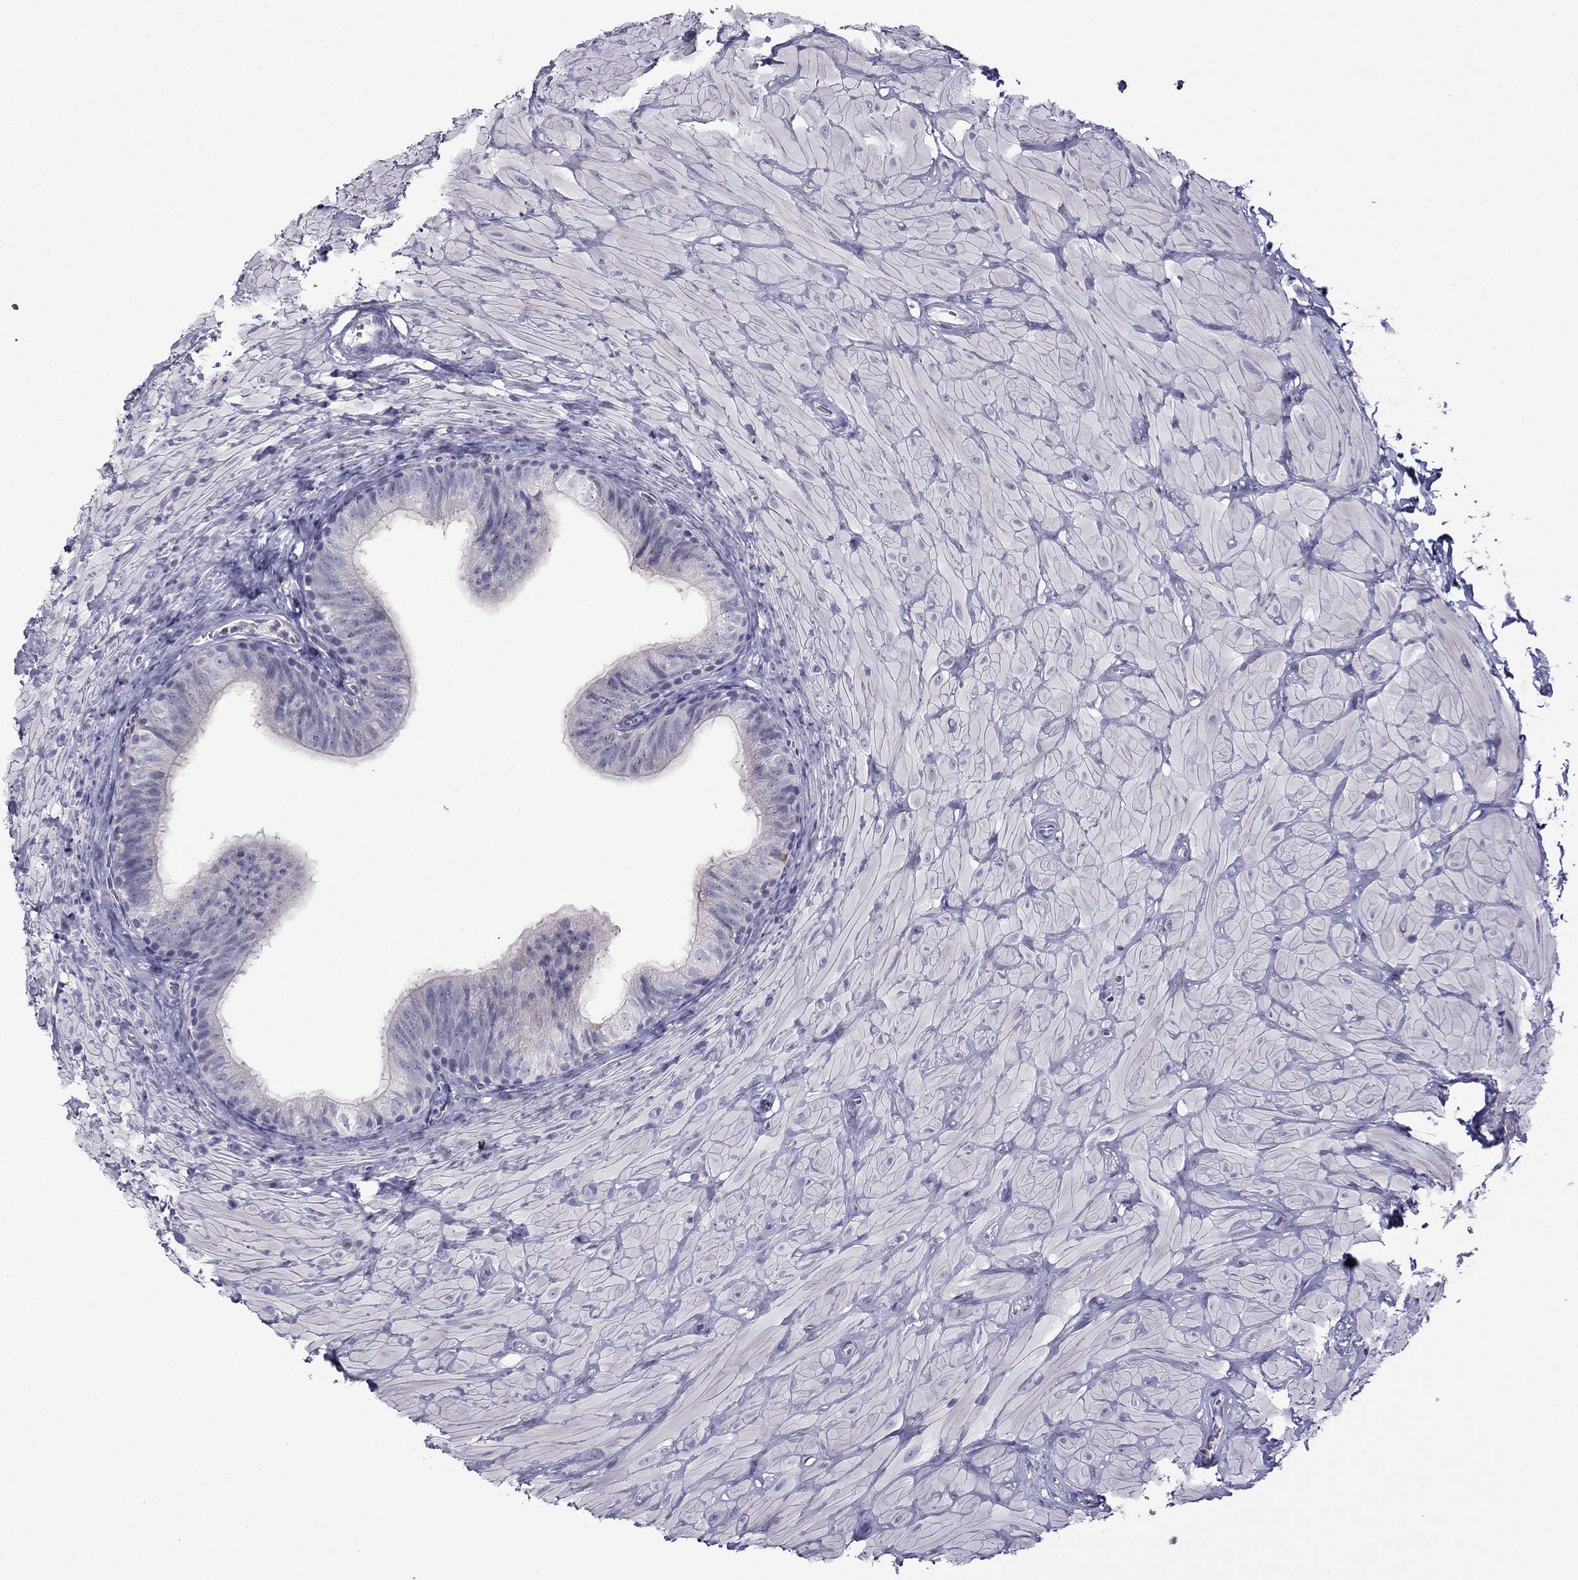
{"staining": {"intensity": "negative", "quantity": "none", "location": "none"}, "tissue": "epididymis", "cell_type": "Glandular cells", "image_type": "normal", "snomed": [{"axis": "morphology", "description": "Normal tissue, NOS"}, {"axis": "topography", "description": "Epididymis"}, {"axis": "topography", "description": "Vas deferens"}], "caption": "Human epididymis stained for a protein using IHC exhibits no positivity in glandular cells.", "gene": "ERC2", "patient": {"sex": "male", "age": 23}}